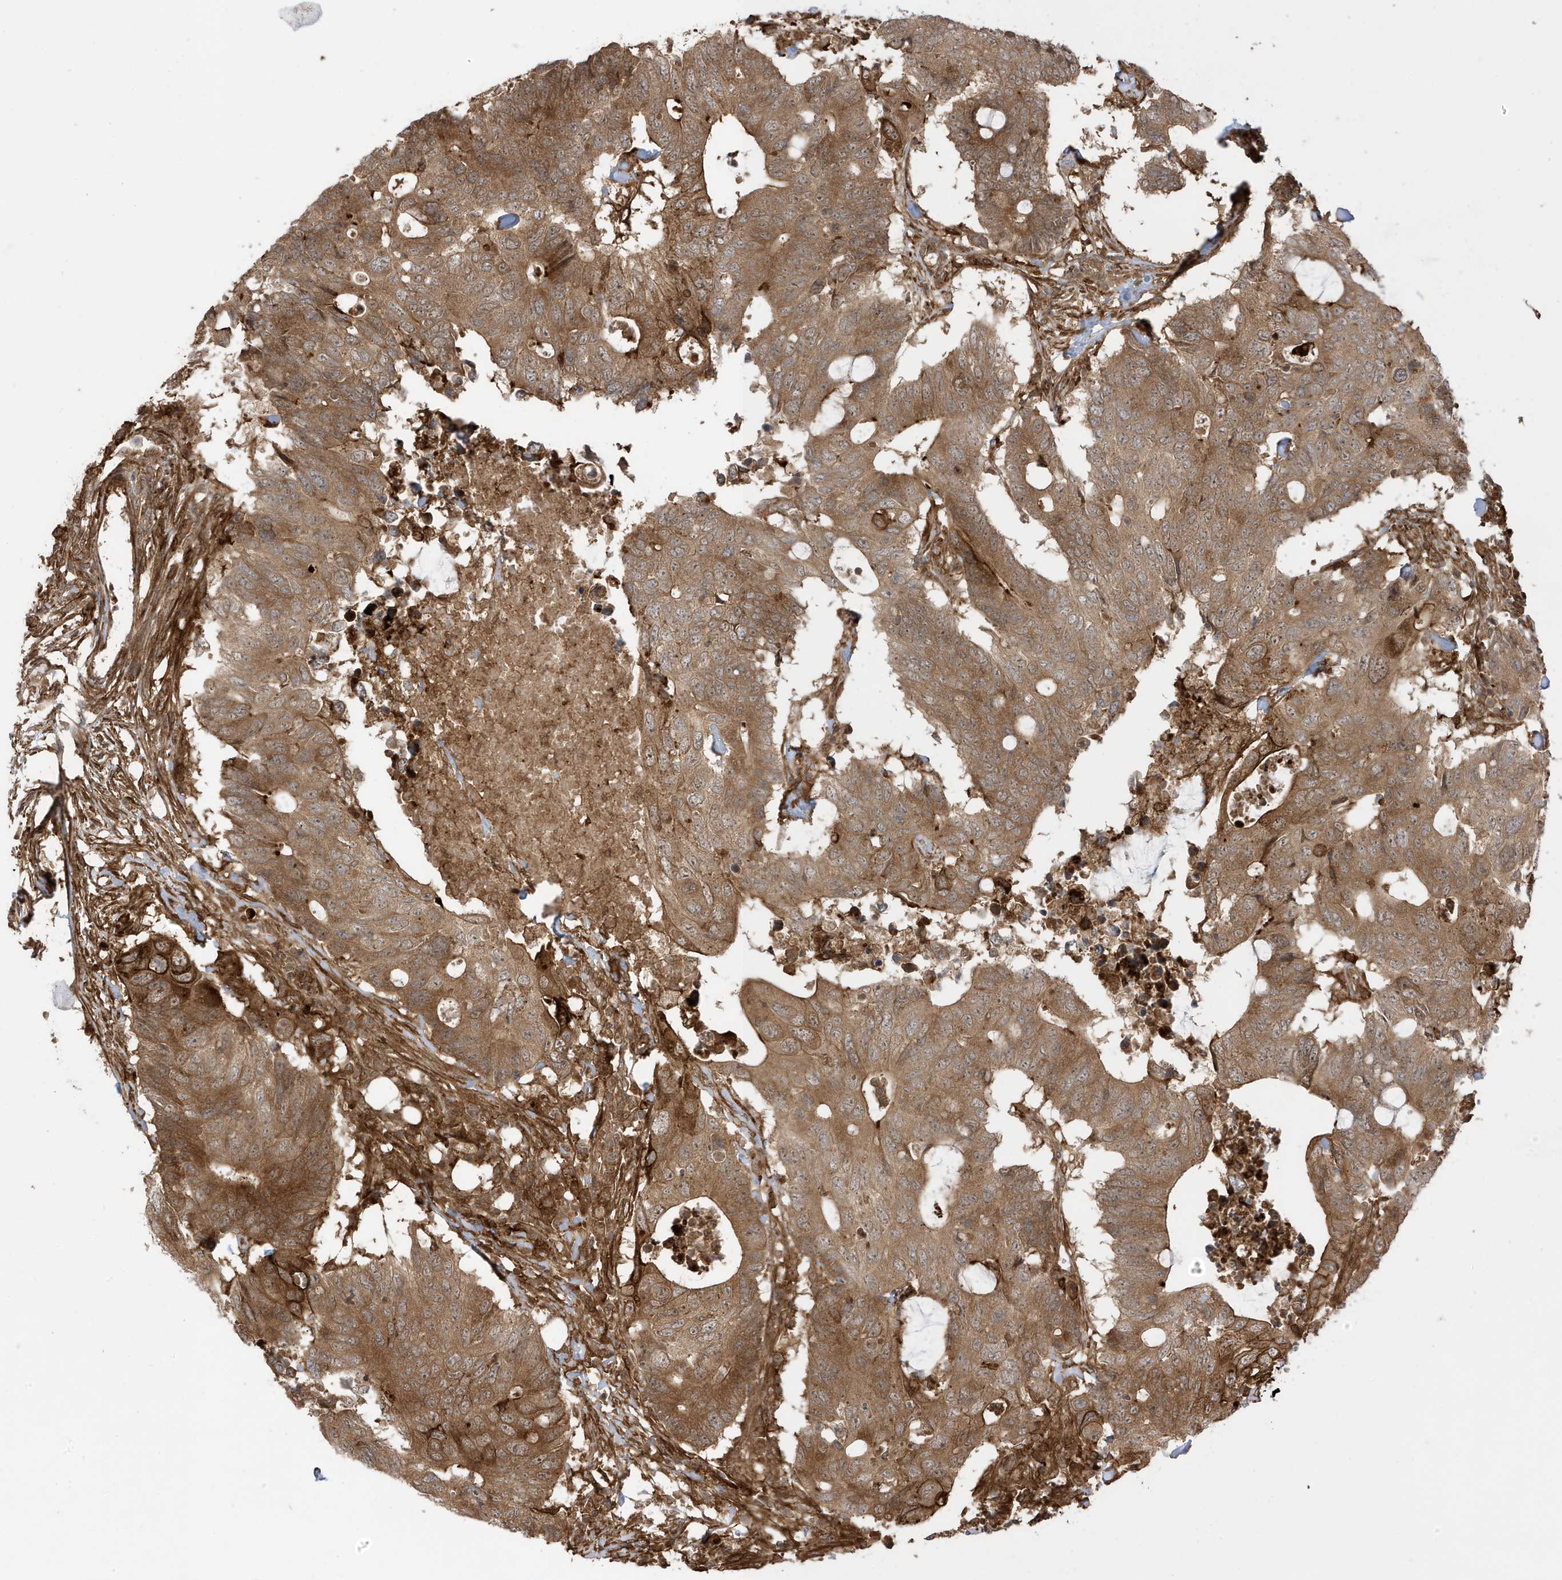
{"staining": {"intensity": "moderate", "quantity": ">75%", "location": "cytoplasmic/membranous"}, "tissue": "colorectal cancer", "cell_type": "Tumor cells", "image_type": "cancer", "snomed": [{"axis": "morphology", "description": "Adenocarcinoma, NOS"}, {"axis": "topography", "description": "Colon"}], "caption": "Protein staining reveals moderate cytoplasmic/membranous expression in about >75% of tumor cells in colorectal adenocarcinoma. The protein of interest is stained brown, and the nuclei are stained in blue (DAB (3,3'-diaminobenzidine) IHC with brightfield microscopy, high magnification).", "gene": "CDC42EP3", "patient": {"sex": "male", "age": 71}}